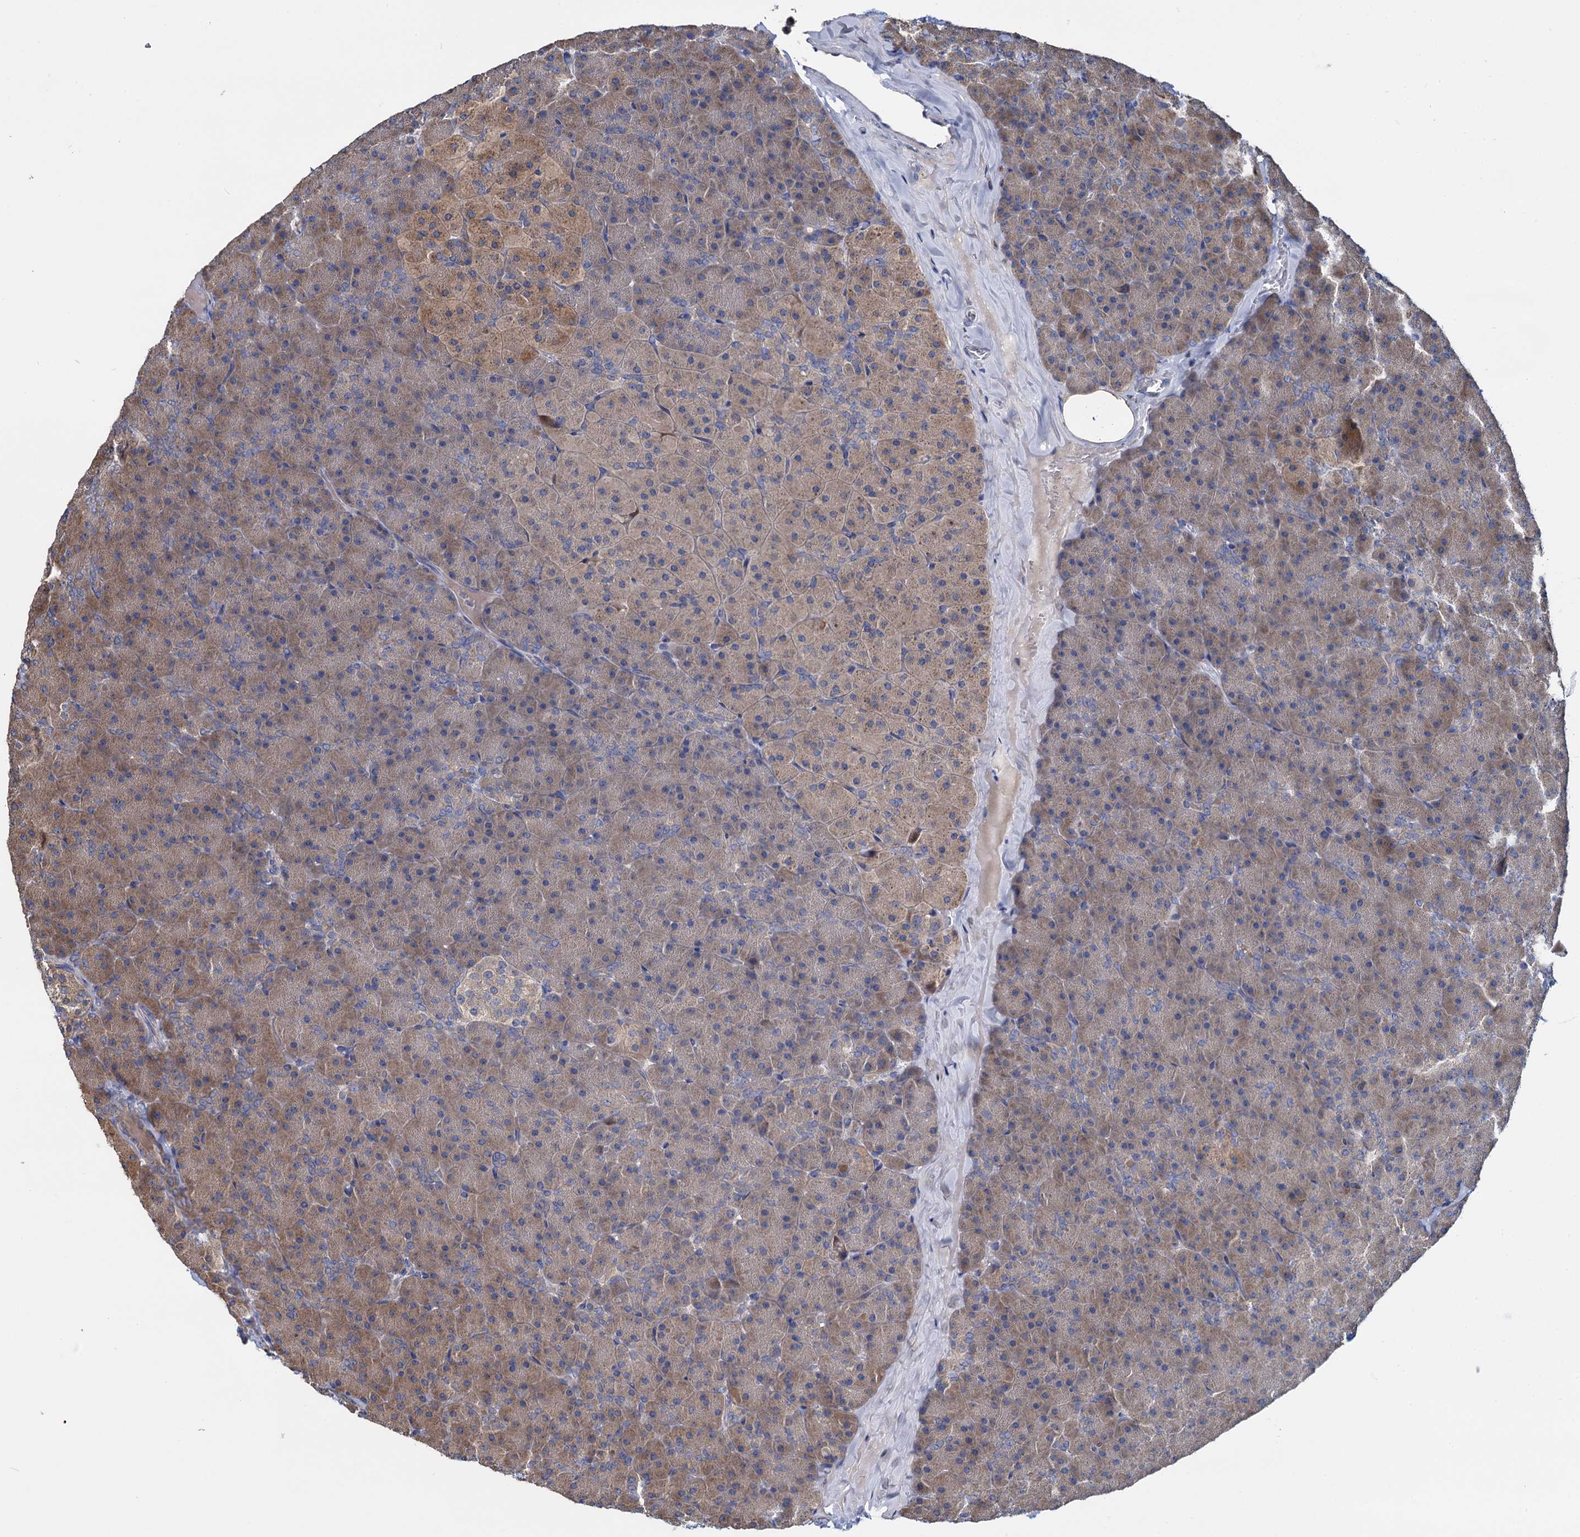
{"staining": {"intensity": "moderate", "quantity": ">75%", "location": "cytoplasmic/membranous"}, "tissue": "pancreas", "cell_type": "Exocrine glandular cells", "image_type": "normal", "snomed": [{"axis": "morphology", "description": "Normal tissue, NOS"}, {"axis": "topography", "description": "Pancreas"}], "caption": "Immunohistochemistry (IHC) of benign human pancreas displays medium levels of moderate cytoplasmic/membranous expression in approximately >75% of exocrine glandular cells.", "gene": "CEP192", "patient": {"sex": "male", "age": 36}}